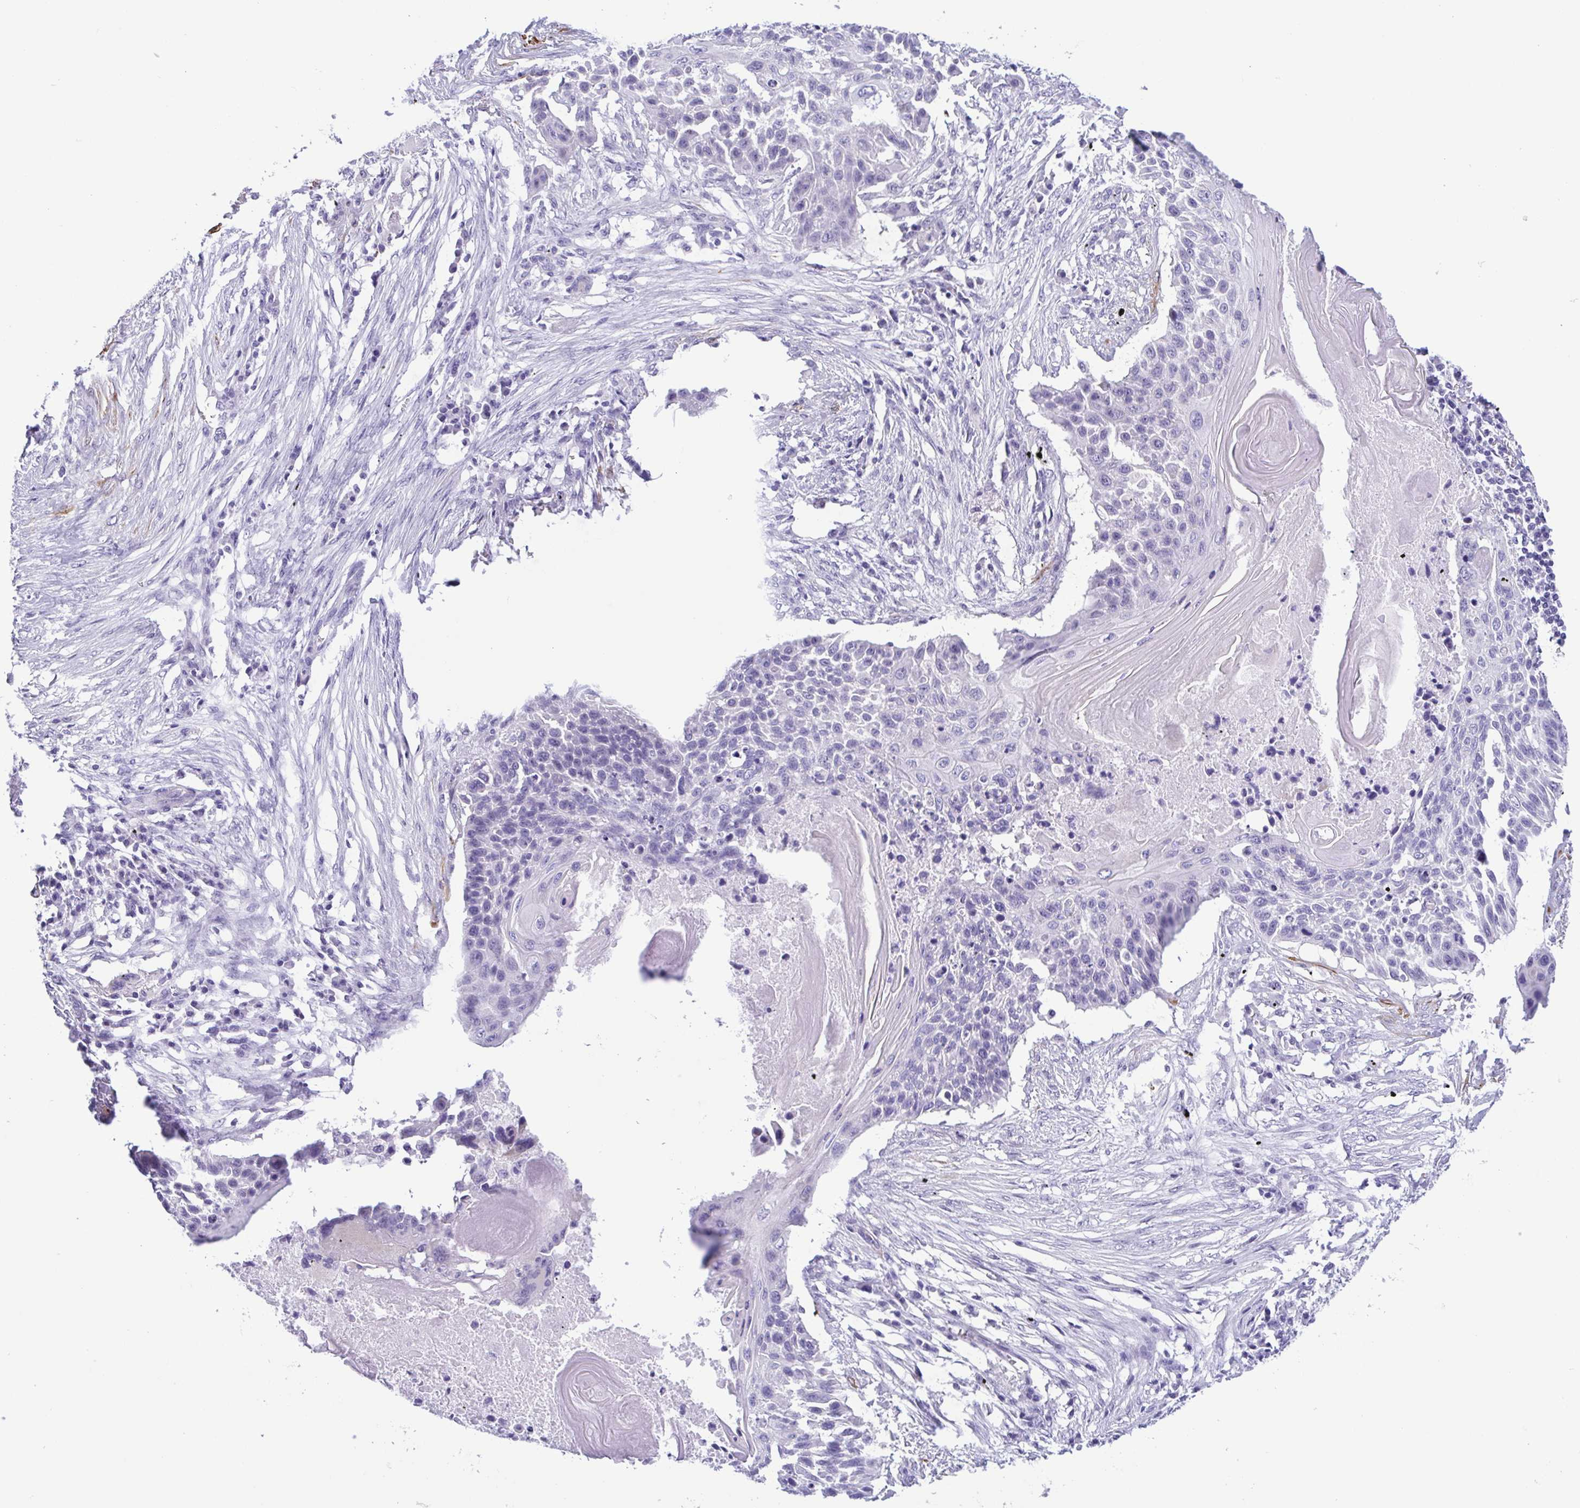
{"staining": {"intensity": "negative", "quantity": "none", "location": "none"}, "tissue": "lung cancer", "cell_type": "Tumor cells", "image_type": "cancer", "snomed": [{"axis": "morphology", "description": "Squamous cell carcinoma, NOS"}, {"axis": "topography", "description": "Lung"}], "caption": "This is an IHC image of human lung cancer. There is no positivity in tumor cells.", "gene": "MYL7", "patient": {"sex": "male", "age": 78}}